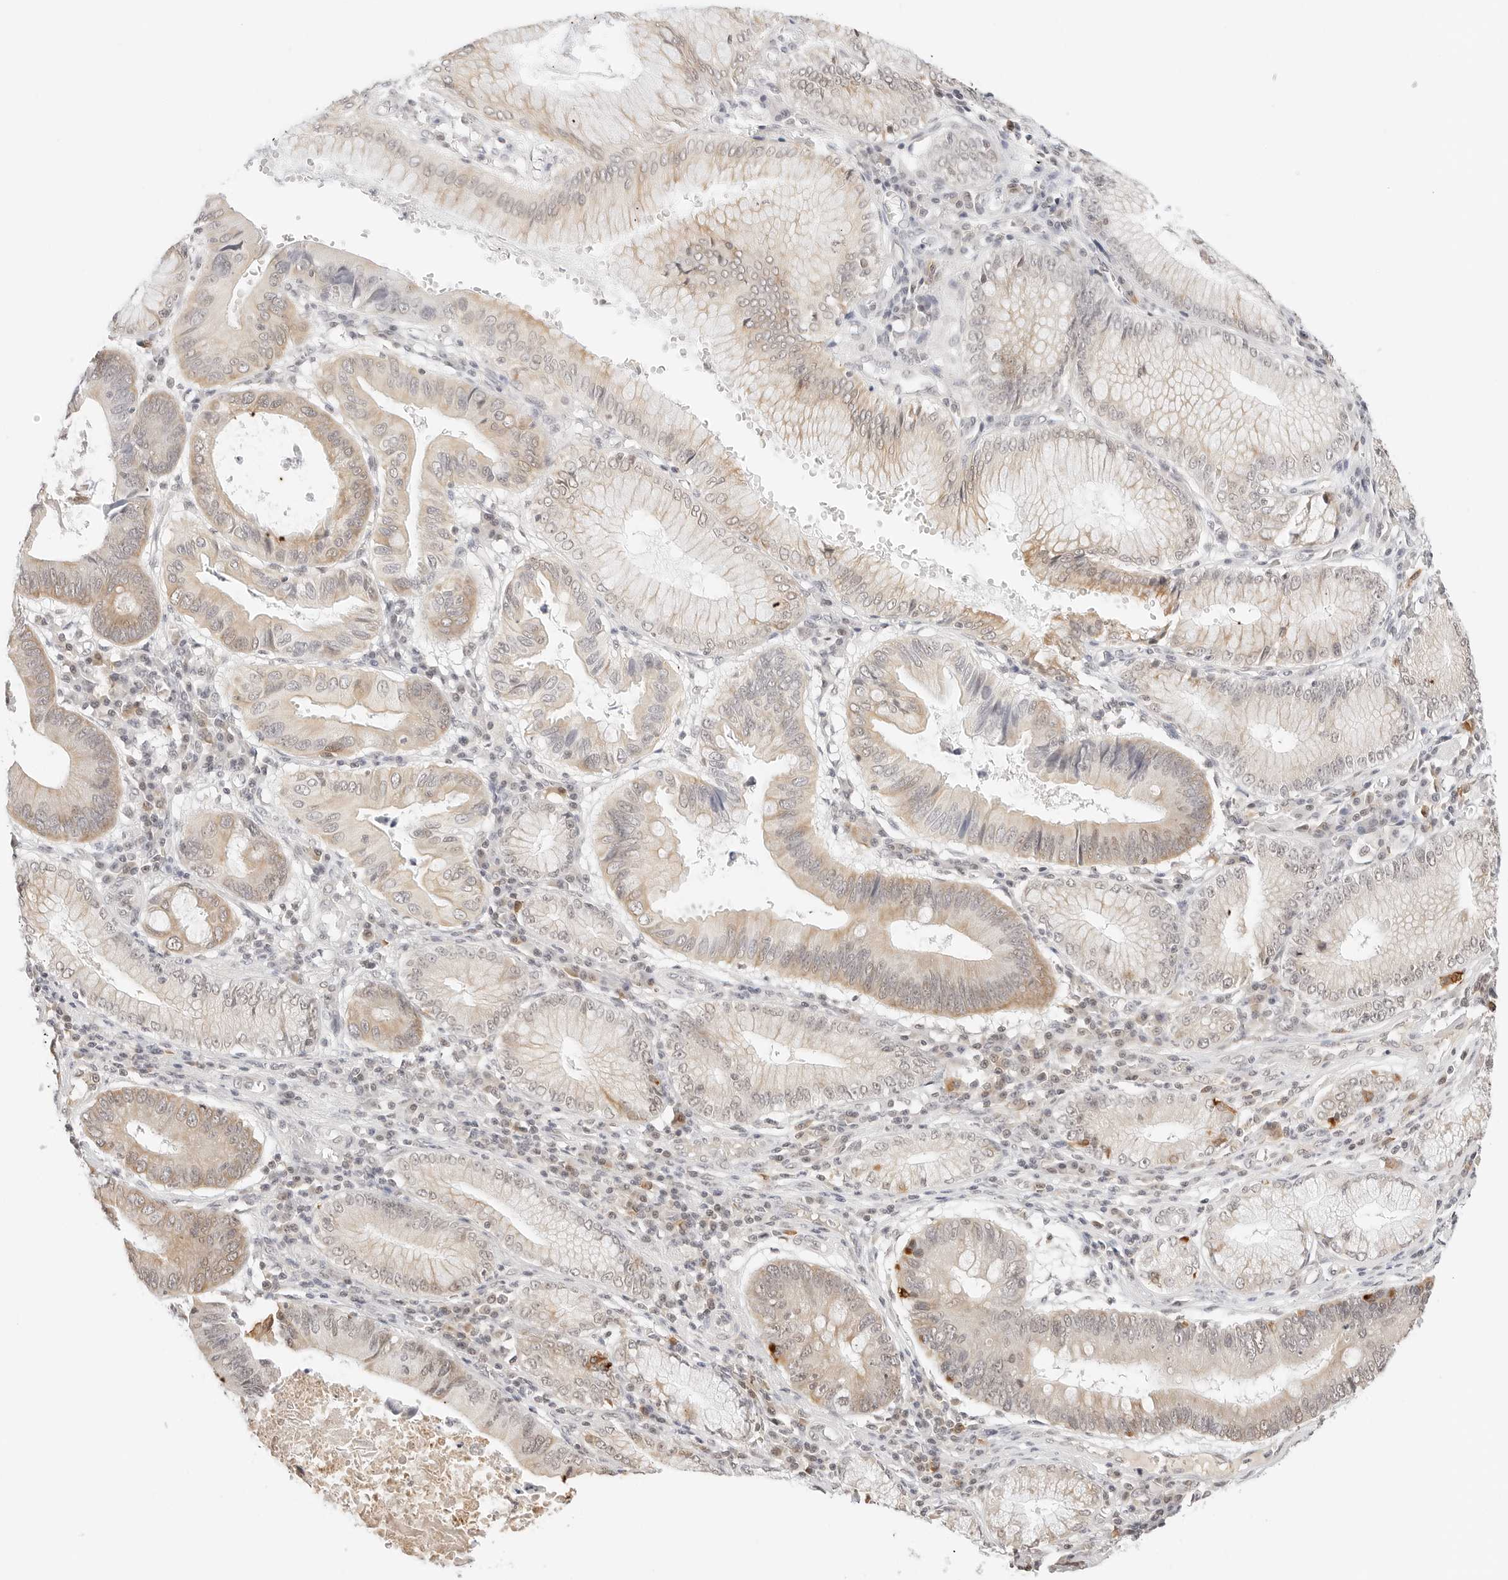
{"staining": {"intensity": "moderate", "quantity": "25%-75%", "location": "cytoplasmic/membranous"}, "tissue": "stomach cancer", "cell_type": "Tumor cells", "image_type": "cancer", "snomed": [{"axis": "morphology", "description": "Adenocarcinoma, NOS"}, {"axis": "topography", "description": "Stomach"}], "caption": "There is medium levels of moderate cytoplasmic/membranous staining in tumor cells of stomach cancer, as demonstrated by immunohistochemical staining (brown color).", "gene": "SEPTIN4", "patient": {"sex": "male", "age": 59}}